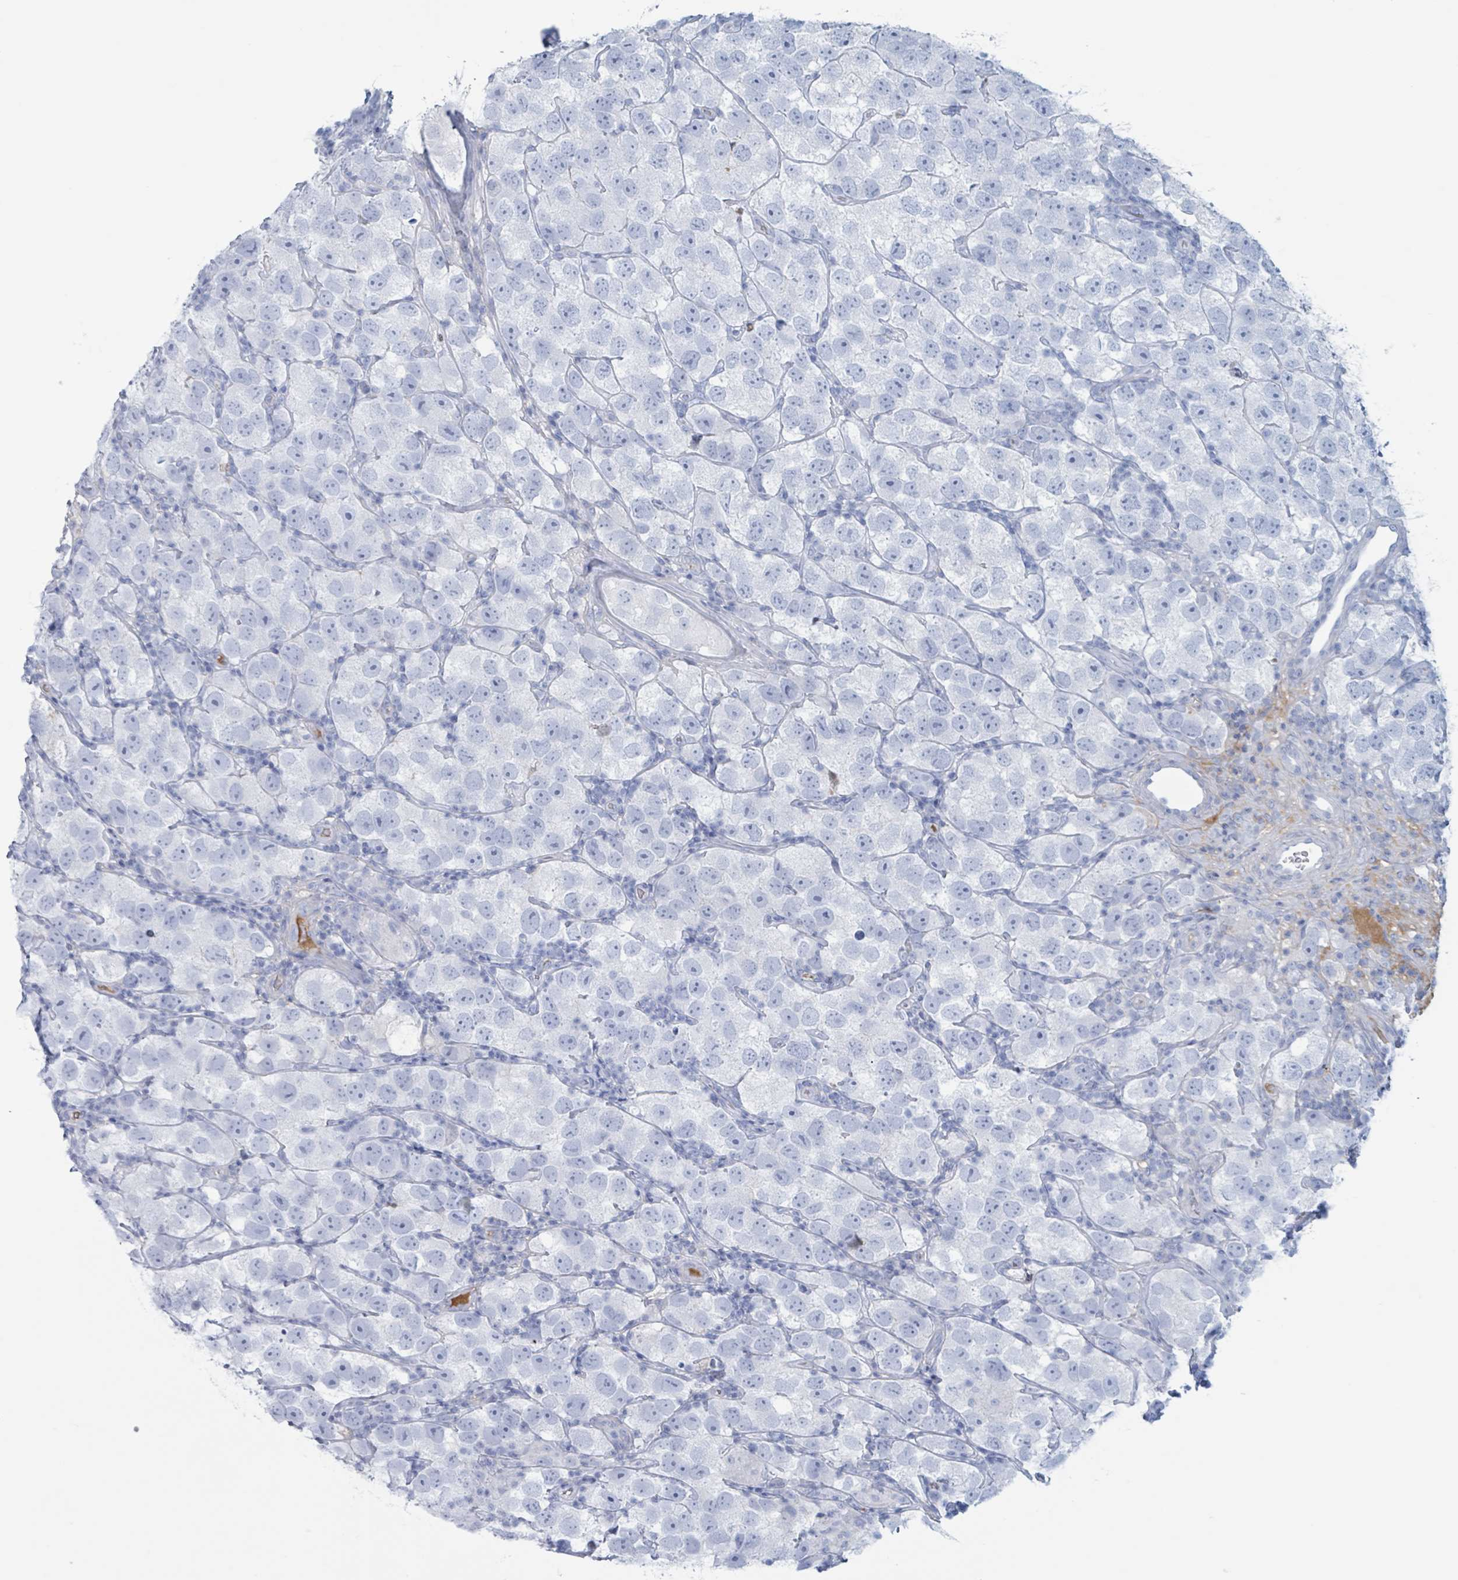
{"staining": {"intensity": "negative", "quantity": "none", "location": "none"}, "tissue": "testis cancer", "cell_type": "Tumor cells", "image_type": "cancer", "snomed": [{"axis": "morphology", "description": "Seminoma, NOS"}, {"axis": "topography", "description": "Testis"}], "caption": "A micrograph of human testis seminoma is negative for staining in tumor cells. The staining is performed using DAB (3,3'-diaminobenzidine) brown chromogen with nuclei counter-stained in using hematoxylin.", "gene": "KLK4", "patient": {"sex": "male", "age": 26}}